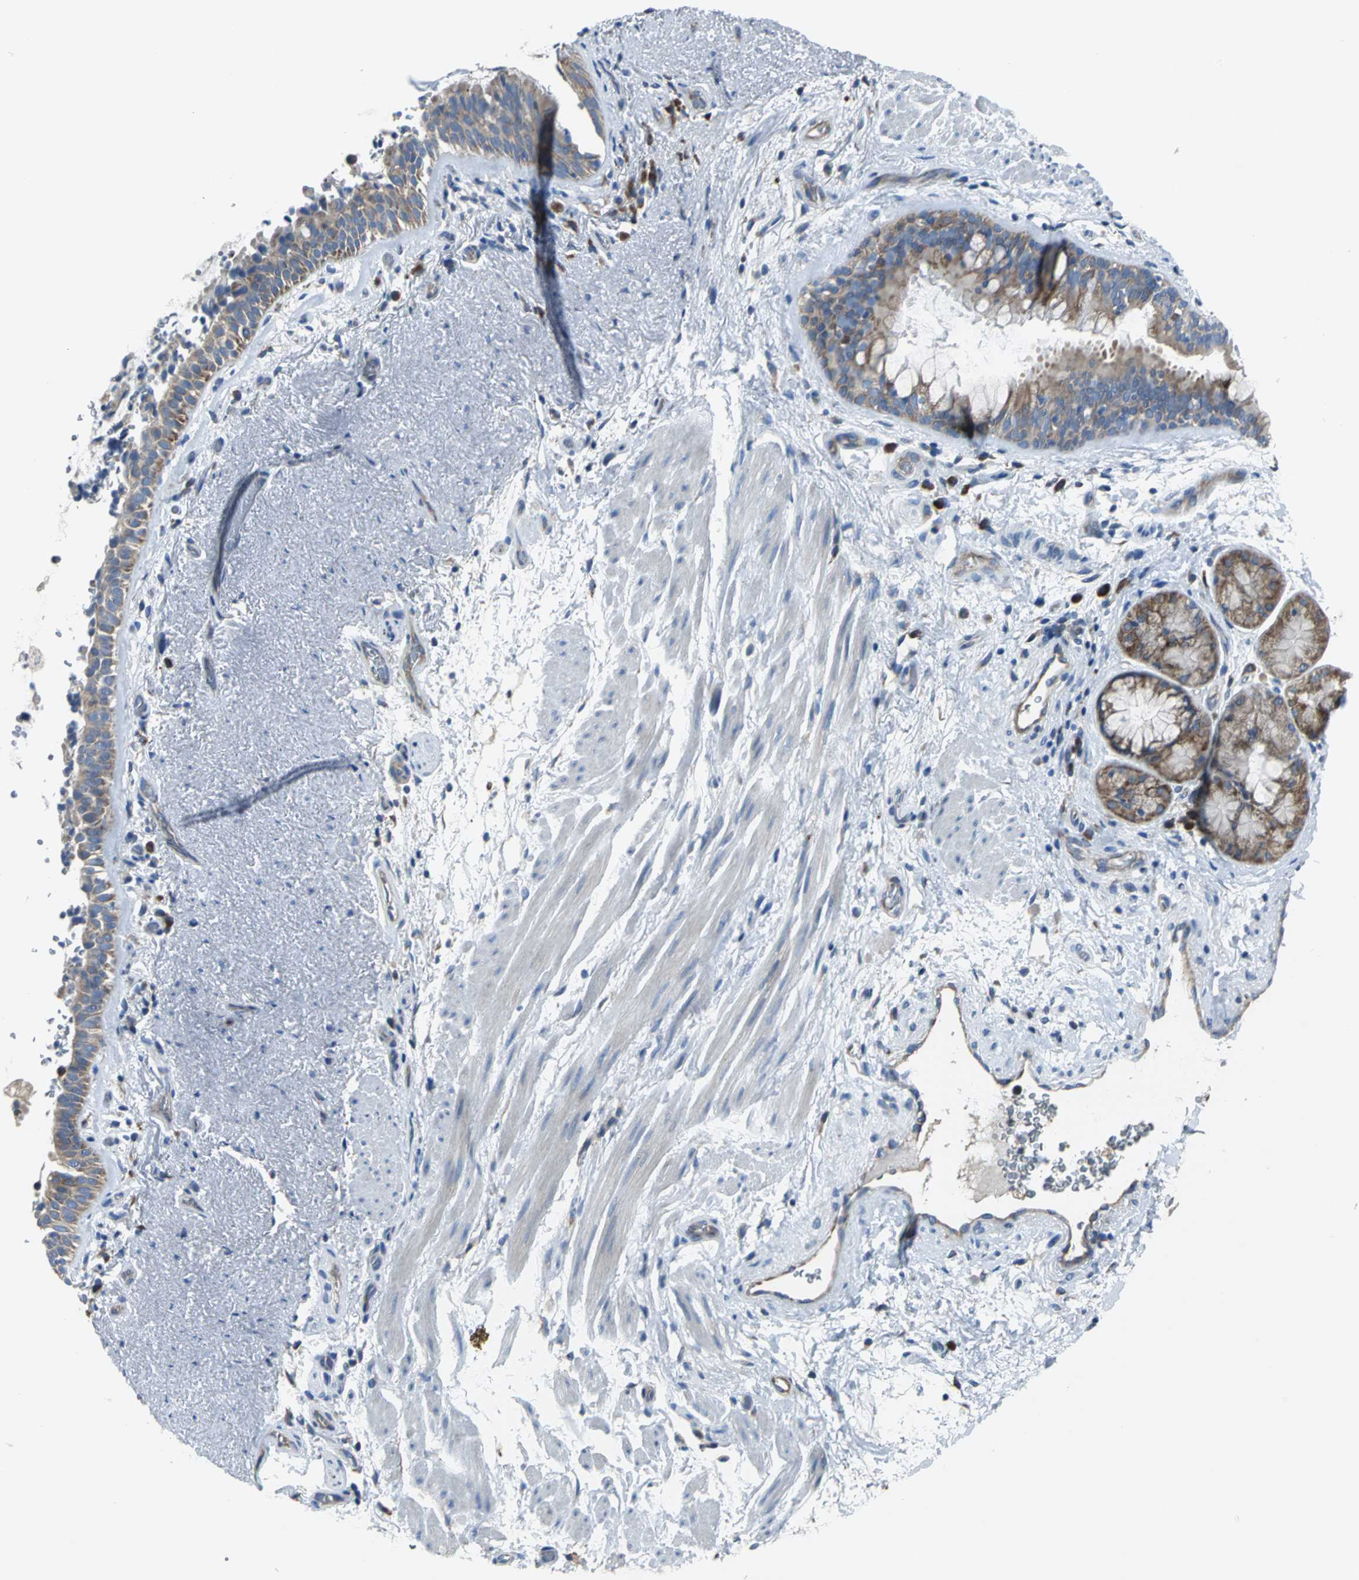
{"staining": {"intensity": "weak", "quantity": ">75%", "location": "cytoplasmic/membranous"}, "tissue": "bronchus", "cell_type": "Respiratory epithelial cells", "image_type": "normal", "snomed": [{"axis": "morphology", "description": "Normal tissue, NOS"}, {"axis": "topography", "description": "Bronchus"}], "caption": "Protein expression analysis of unremarkable human bronchus reveals weak cytoplasmic/membranous staining in about >75% of respiratory epithelial cells. (IHC, brightfield microscopy, high magnification).", "gene": "EIF5A", "patient": {"sex": "female", "age": 54}}